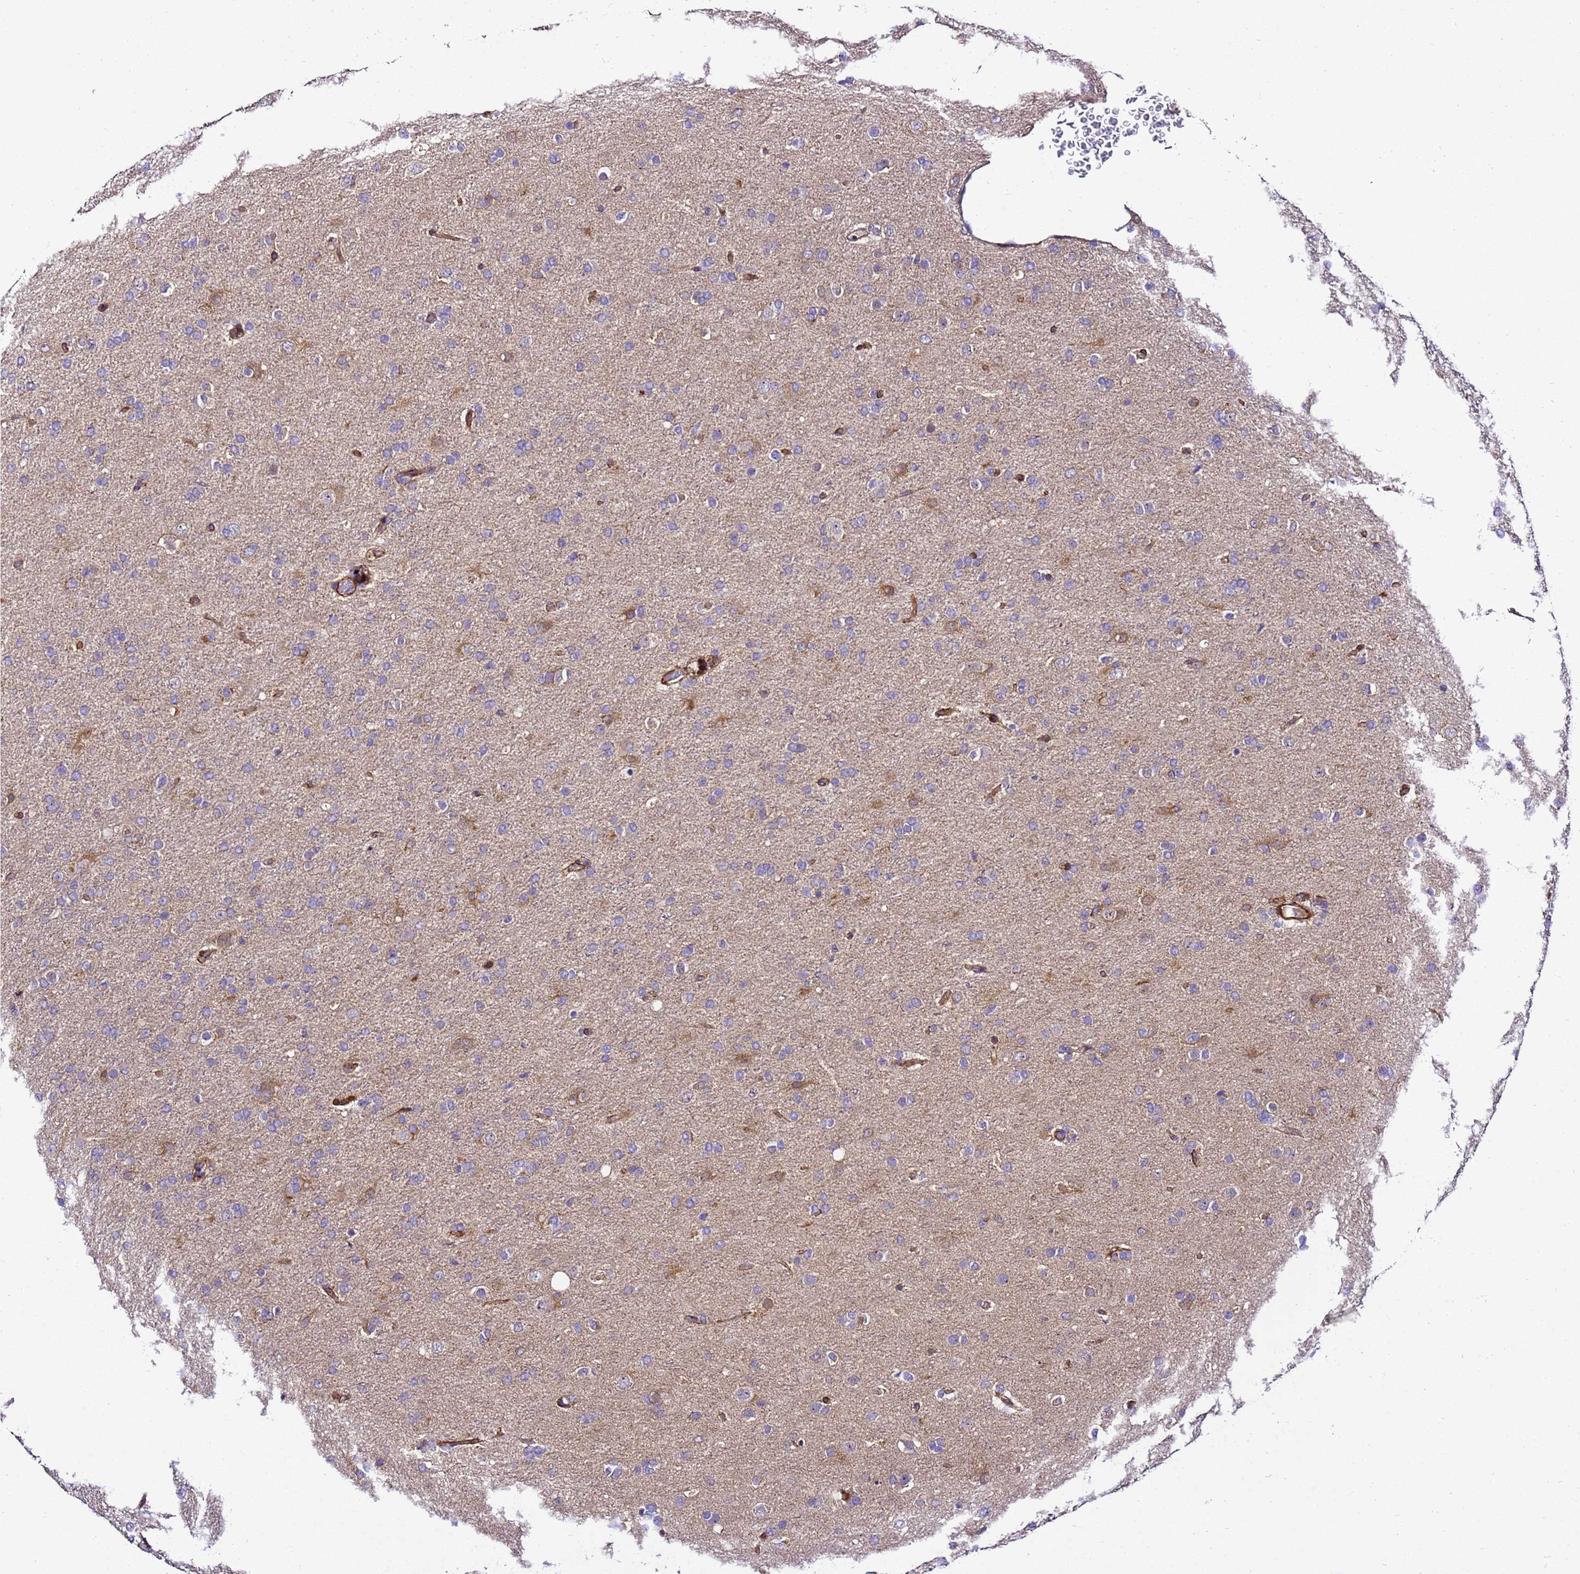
{"staining": {"intensity": "weak", "quantity": "<25%", "location": "cytoplasmic/membranous"}, "tissue": "glioma", "cell_type": "Tumor cells", "image_type": "cancer", "snomed": [{"axis": "morphology", "description": "Glioma, malignant, Low grade"}, {"axis": "topography", "description": "Brain"}], "caption": "Tumor cells show no significant expression in glioma.", "gene": "ZNF417", "patient": {"sex": "male", "age": 65}}